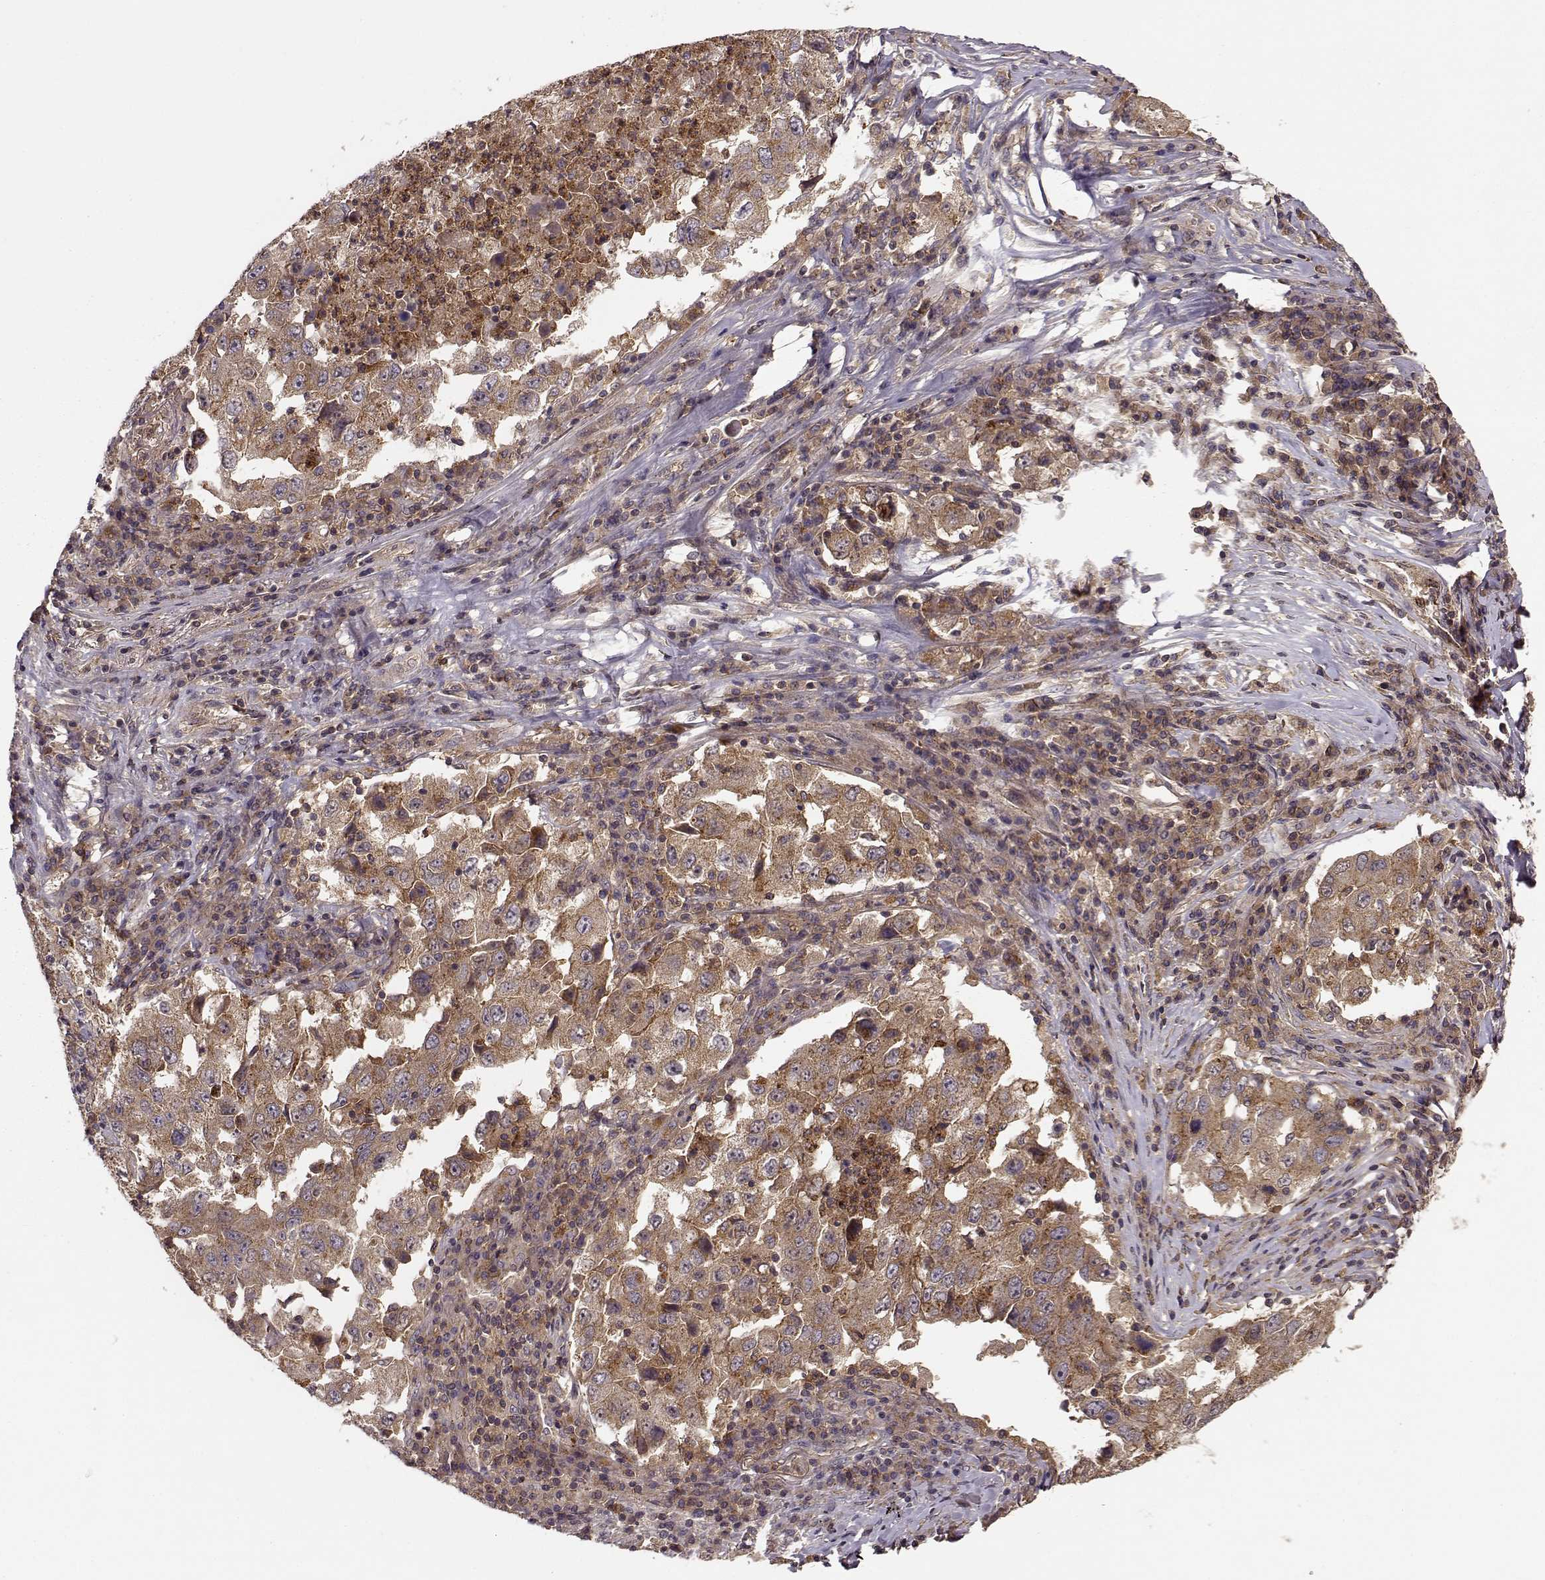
{"staining": {"intensity": "moderate", "quantity": ">75%", "location": "cytoplasmic/membranous"}, "tissue": "lung cancer", "cell_type": "Tumor cells", "image_type": "cancer", "snomed": [{"axis": "morphology", "description": "Adenocarcinoma, NOS"}, {"axis": "topography", "description": "Lung"}], "caption": "A high-resolution histopathology image shows IHC staining of lung cancer (adenocarcinoma), which reveals moderate cytoplasmic/membranous staining in about >75% of tumor cells.", "gene": "IFRD2", "patient": {"sex": "male", "age": 73}}